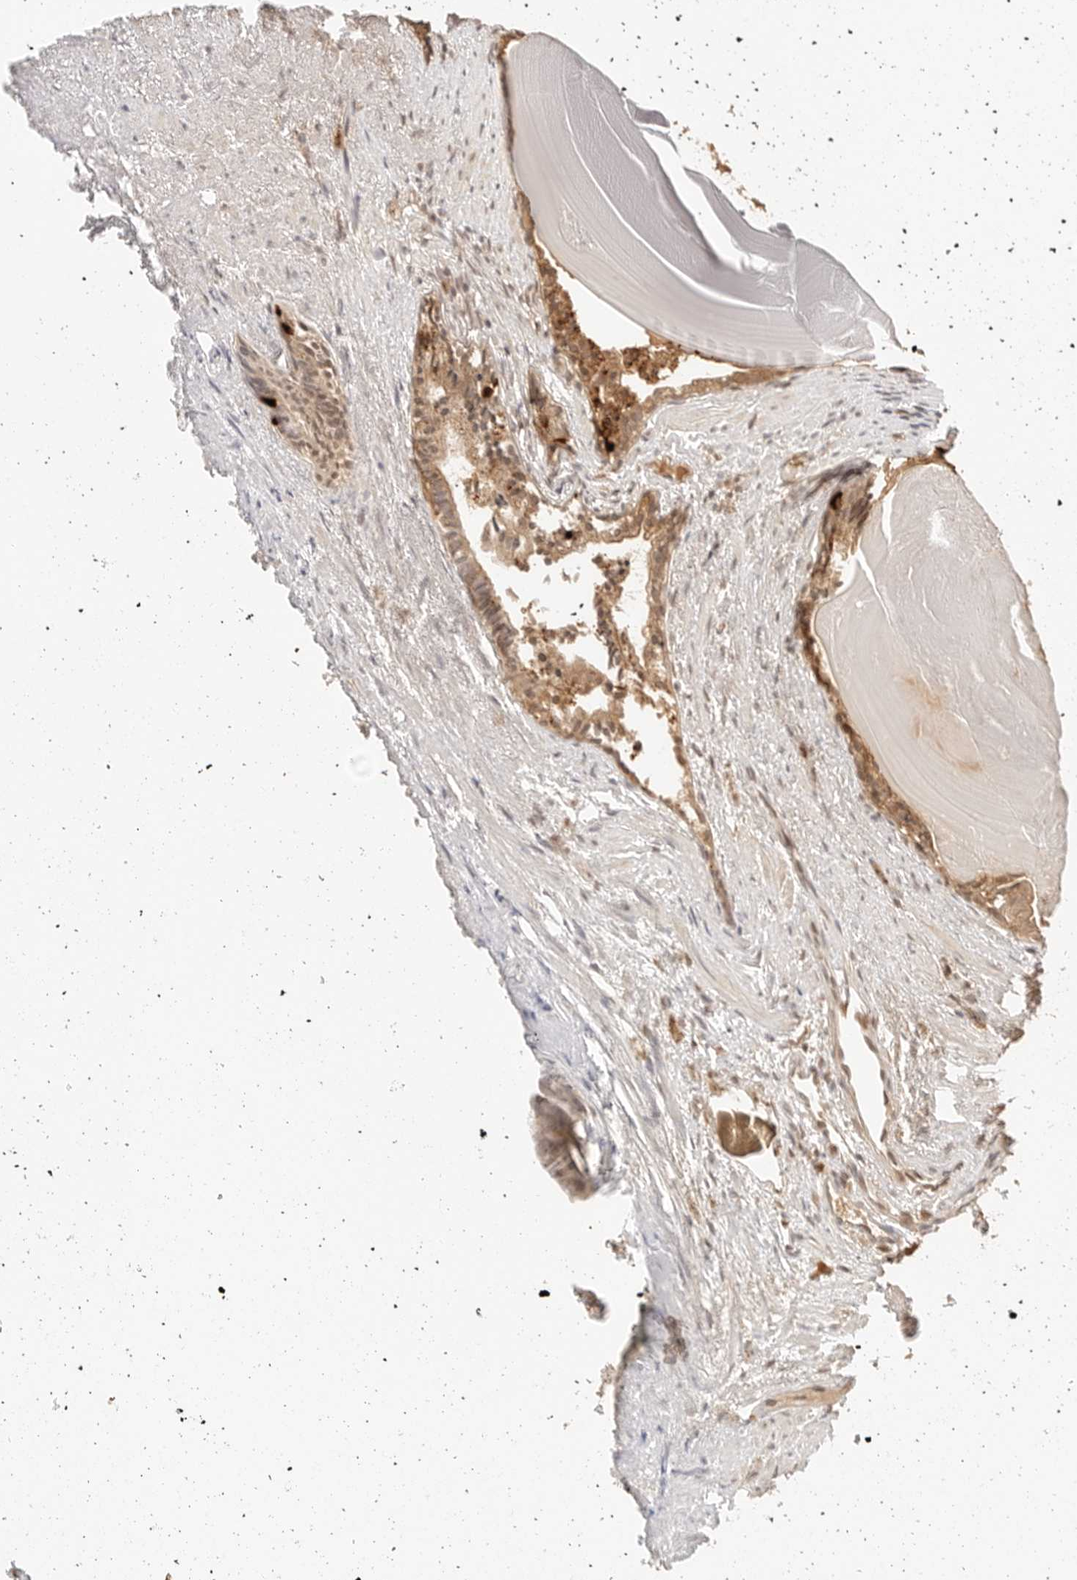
{"staining": {"intensity": "moderate", "quantity": ">75%", "location": "cytoplasmic/membranous,nuclear"}, "tissue": "prostate cancer", "cell_type": "Tumor cells", "image_type": "cancer", "snomed": [{"axis": "morphology", "description": "Adenocarcinoma, Low grade"}, {"axis": "topography", "description": "Prostate"}], "caption": "Moderate cytoplasmic/membranous and nuclear protein staining is appreciated in about >75% of tumor cells in prostate cancer (low-grade adenocarcinoma).", "gene": "SEPTIN4", "patient": {"sex": "male", "age": 88}}